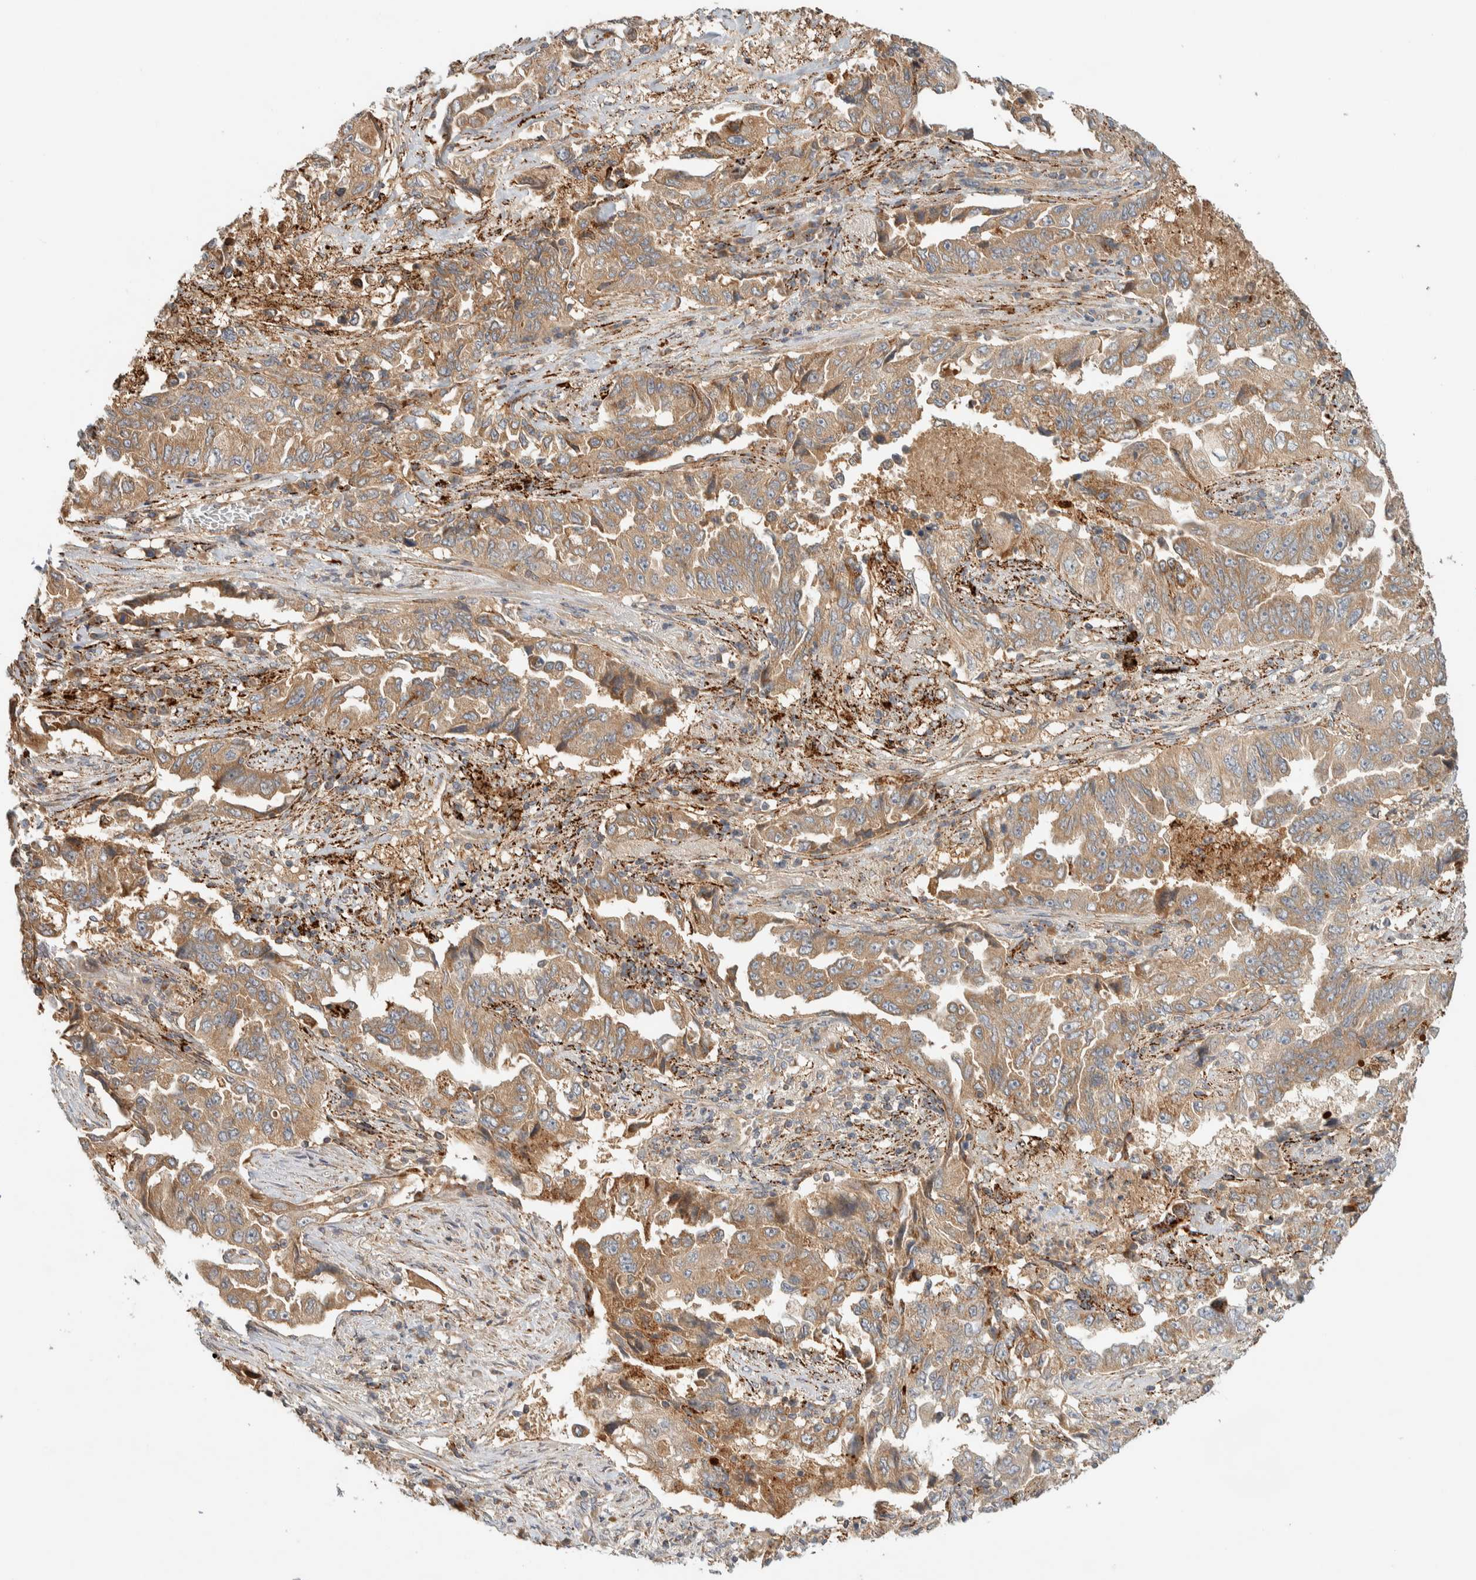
{"staining": {"intensity": "moderate", "quantity": ">75%", "location": "cytoplasmic/membranous"}, "tissue": "lung cancer", "cell_type": "Tumor cells", "image_type": "cancer", "snomed": [{"axis": "morphology", "description": "Adenocarcinoma, NOS"}, {"axis": "topography", "description": "Lung"}], "caption": "Immunohistochemistry (IHC) image of human lung cancer (adenocarcinoma) stained for a protein (brown), which reveals medium levels of moderate cytoplasmic/membranous staining in about >75% of tumor cells.", "gene": "FAM167A", "patient": {"sex": "female", "age": 51}}